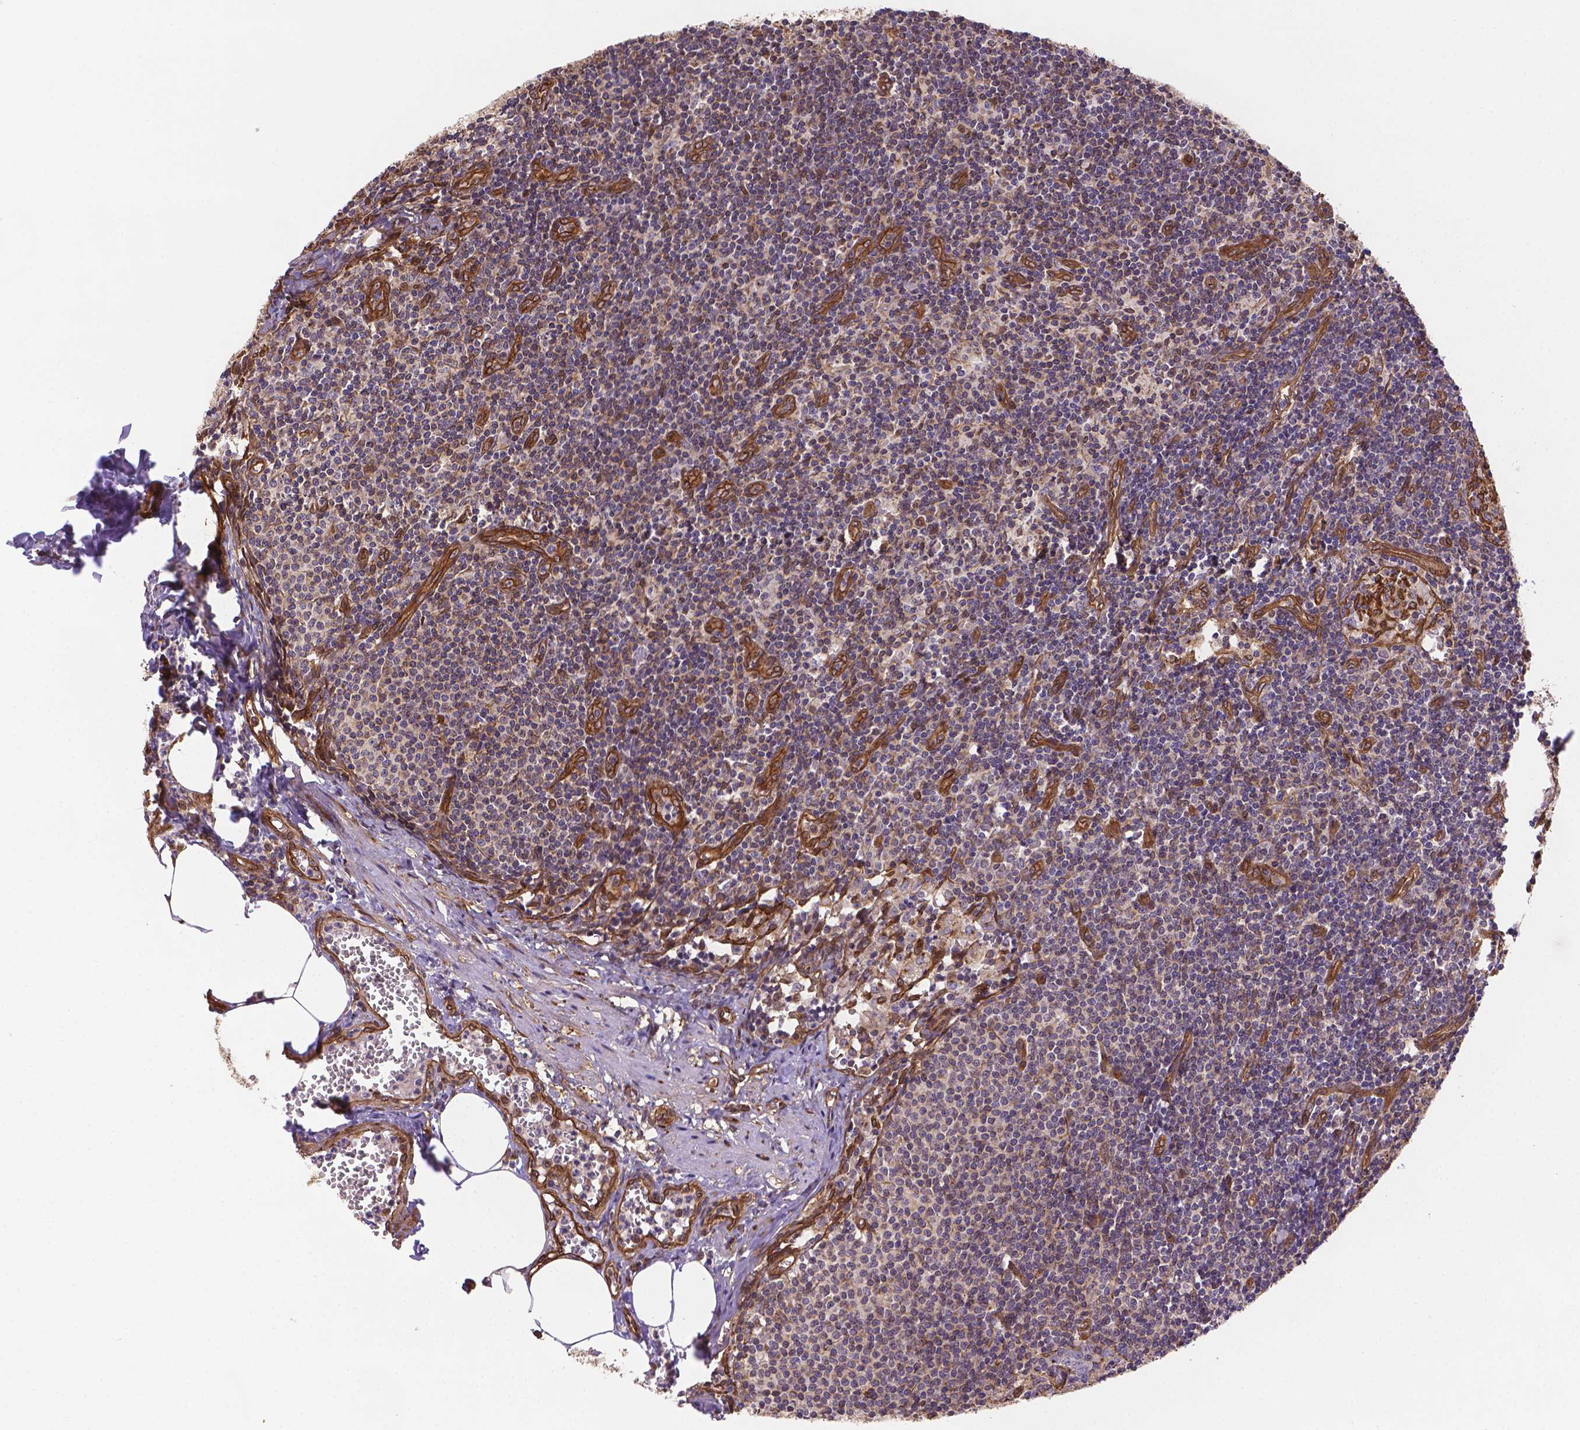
{"staining": {"intensity": "weak", "quantity": ">75%", "location": "cytoplasmic/membranous"}, "tissue": "lymph node", "cell_type": "Germinal center cells", "image_type": "normal", "snomed": [{"axis": "morphology", "description": "Normal tissue, NOS"}, {"axis": "topography", "description": "Lymph node"}], "caption": "Immunohistochemical staining of unremarkable lymph node displays >75% levels of weak cytoplasmic/membranous protein positivity in approximately >75% of germinal center cells.", "gene": "YAP1", "patient": {"sex": "female", "age": 50}}